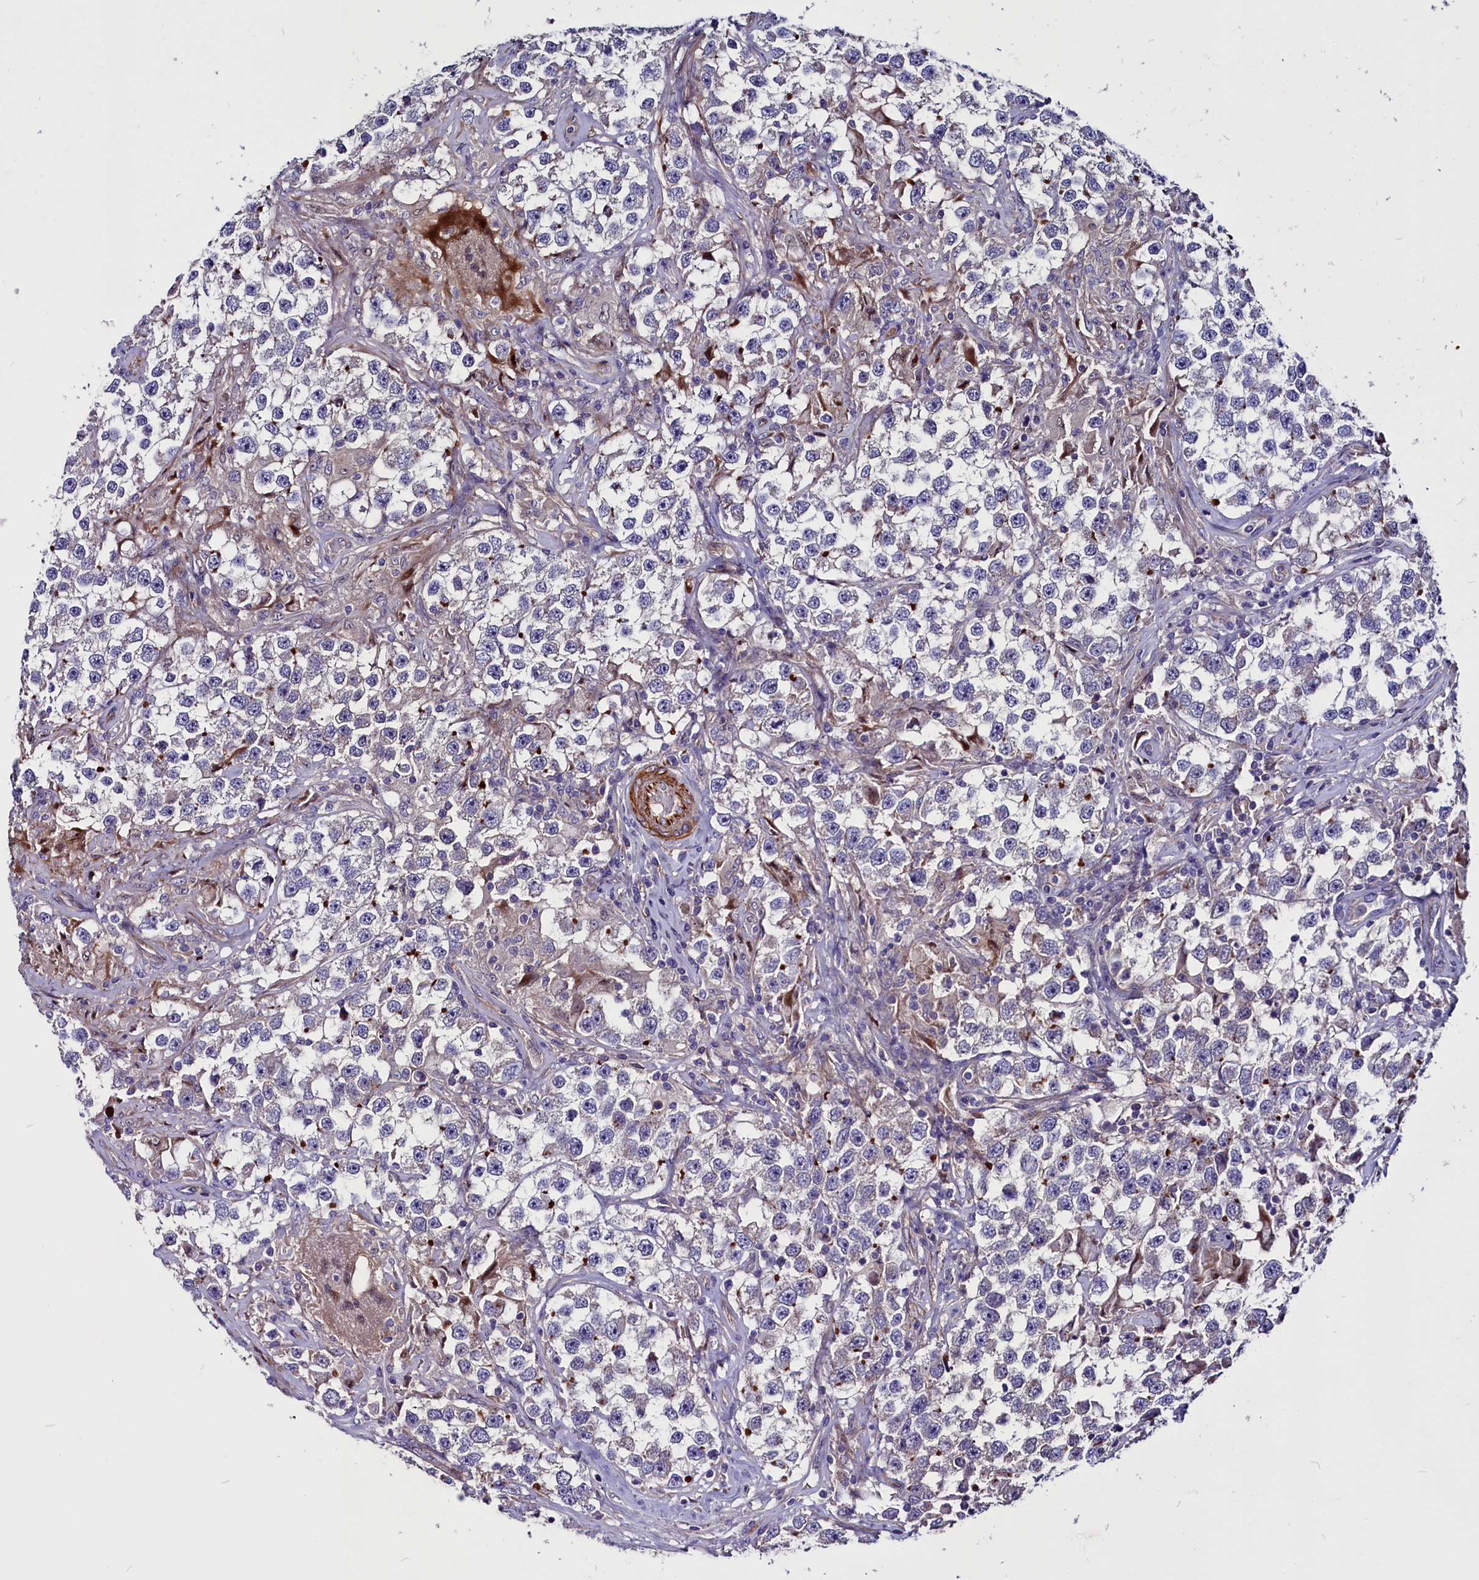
{"staining": {"intensity": "negative", "quantity": "none", "location": "none"}, "tissue": "testis cancer", "cell_type": "Tumor cells", "image_type": "cancer", "snomed": [{"axis": "morphology", "description": "Seminoma, NOS"}, {"axis": "topography", "description": "Testis"}], "caption": "Tumor cells show no significant protein expression in testis cancer.", "gene": "ZNF749", "patient": {"sex": "male", "age": 46}}